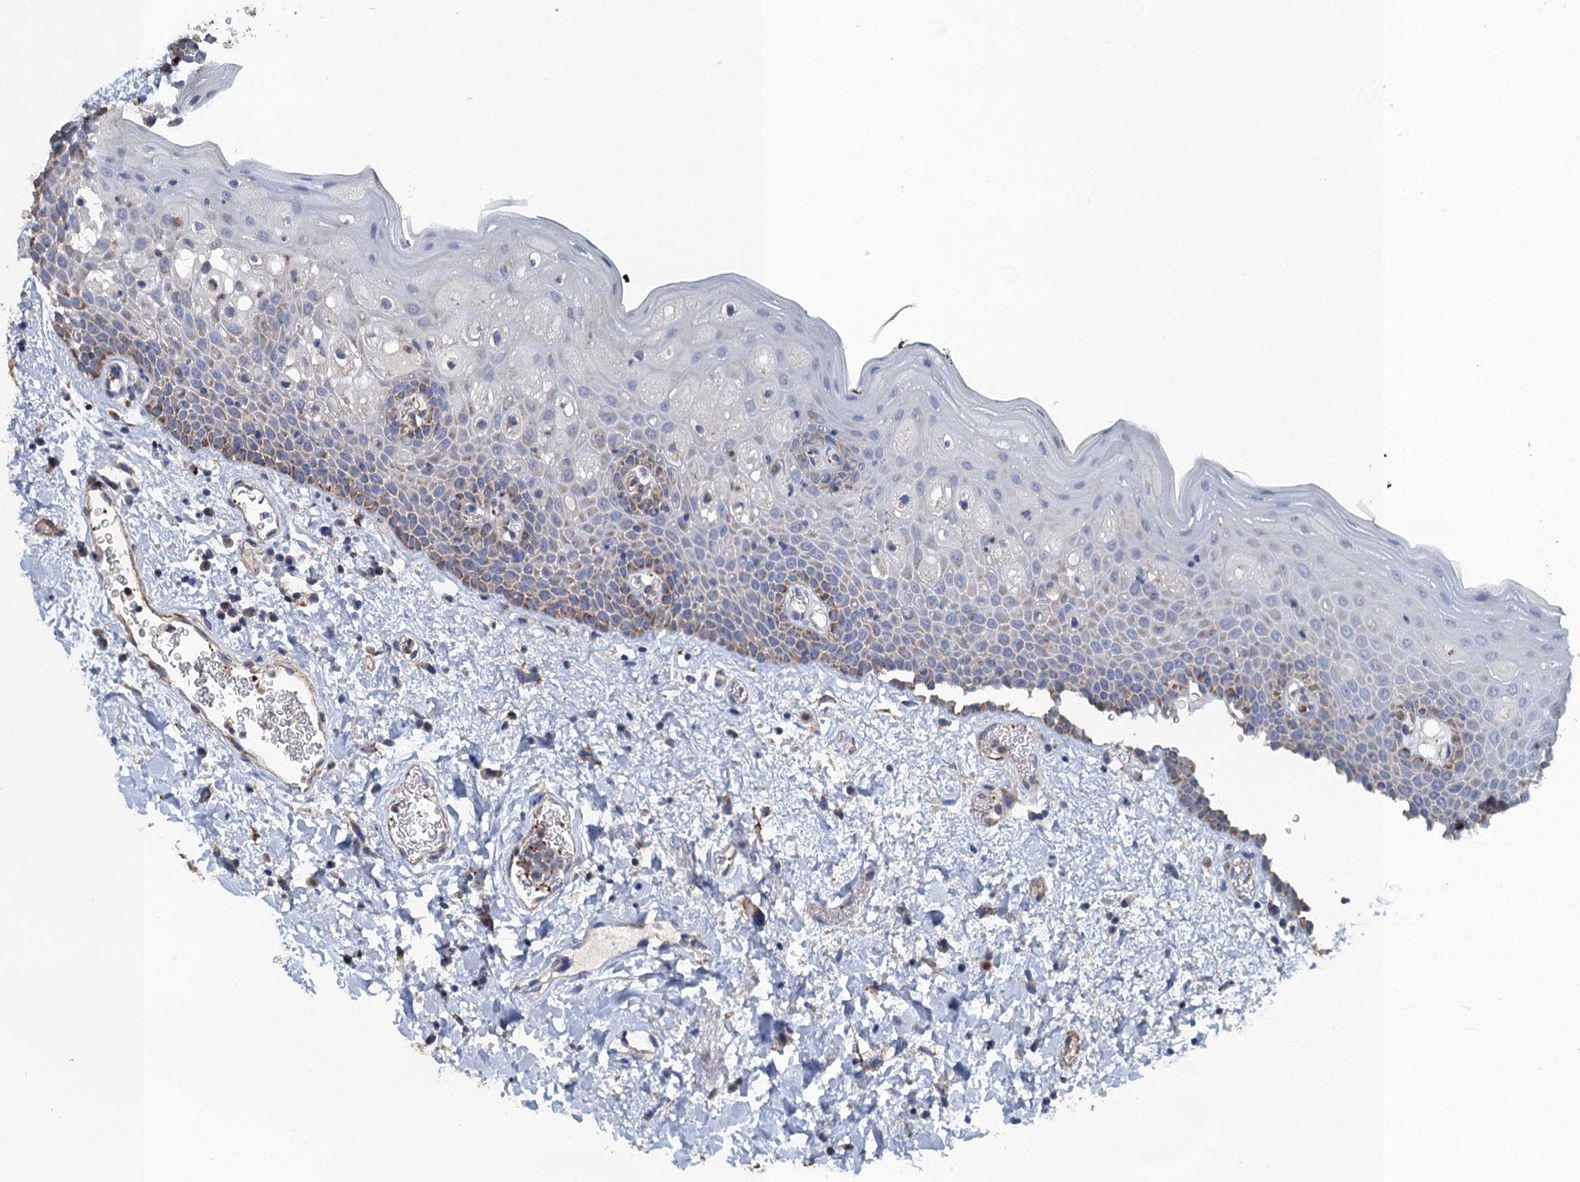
{"staining": {"intensity": "weak", "quantity": "<25%", "location": "cytoplasmic/membranous"}, "tissue": "oral mucosa", "cell_type": "Squamous epithelial cells", "image_type": "normal", "snomed": [{"axis": "morphology", "description": "Normal tissue, NOS"}, {"axis": "topography", "description": "Oral tissue"}], "caption": "Squamous epithelial cells show no significant positivity in unremarkable oral mucosa. The staining was performed using DAB to visualize the protein expression in brown, while the nuclei were stained in blue with hematoxylin (Magnification: 20x).", "gene": "ENSG00000260643", "patient": {"sex": "male", "age": 74}}